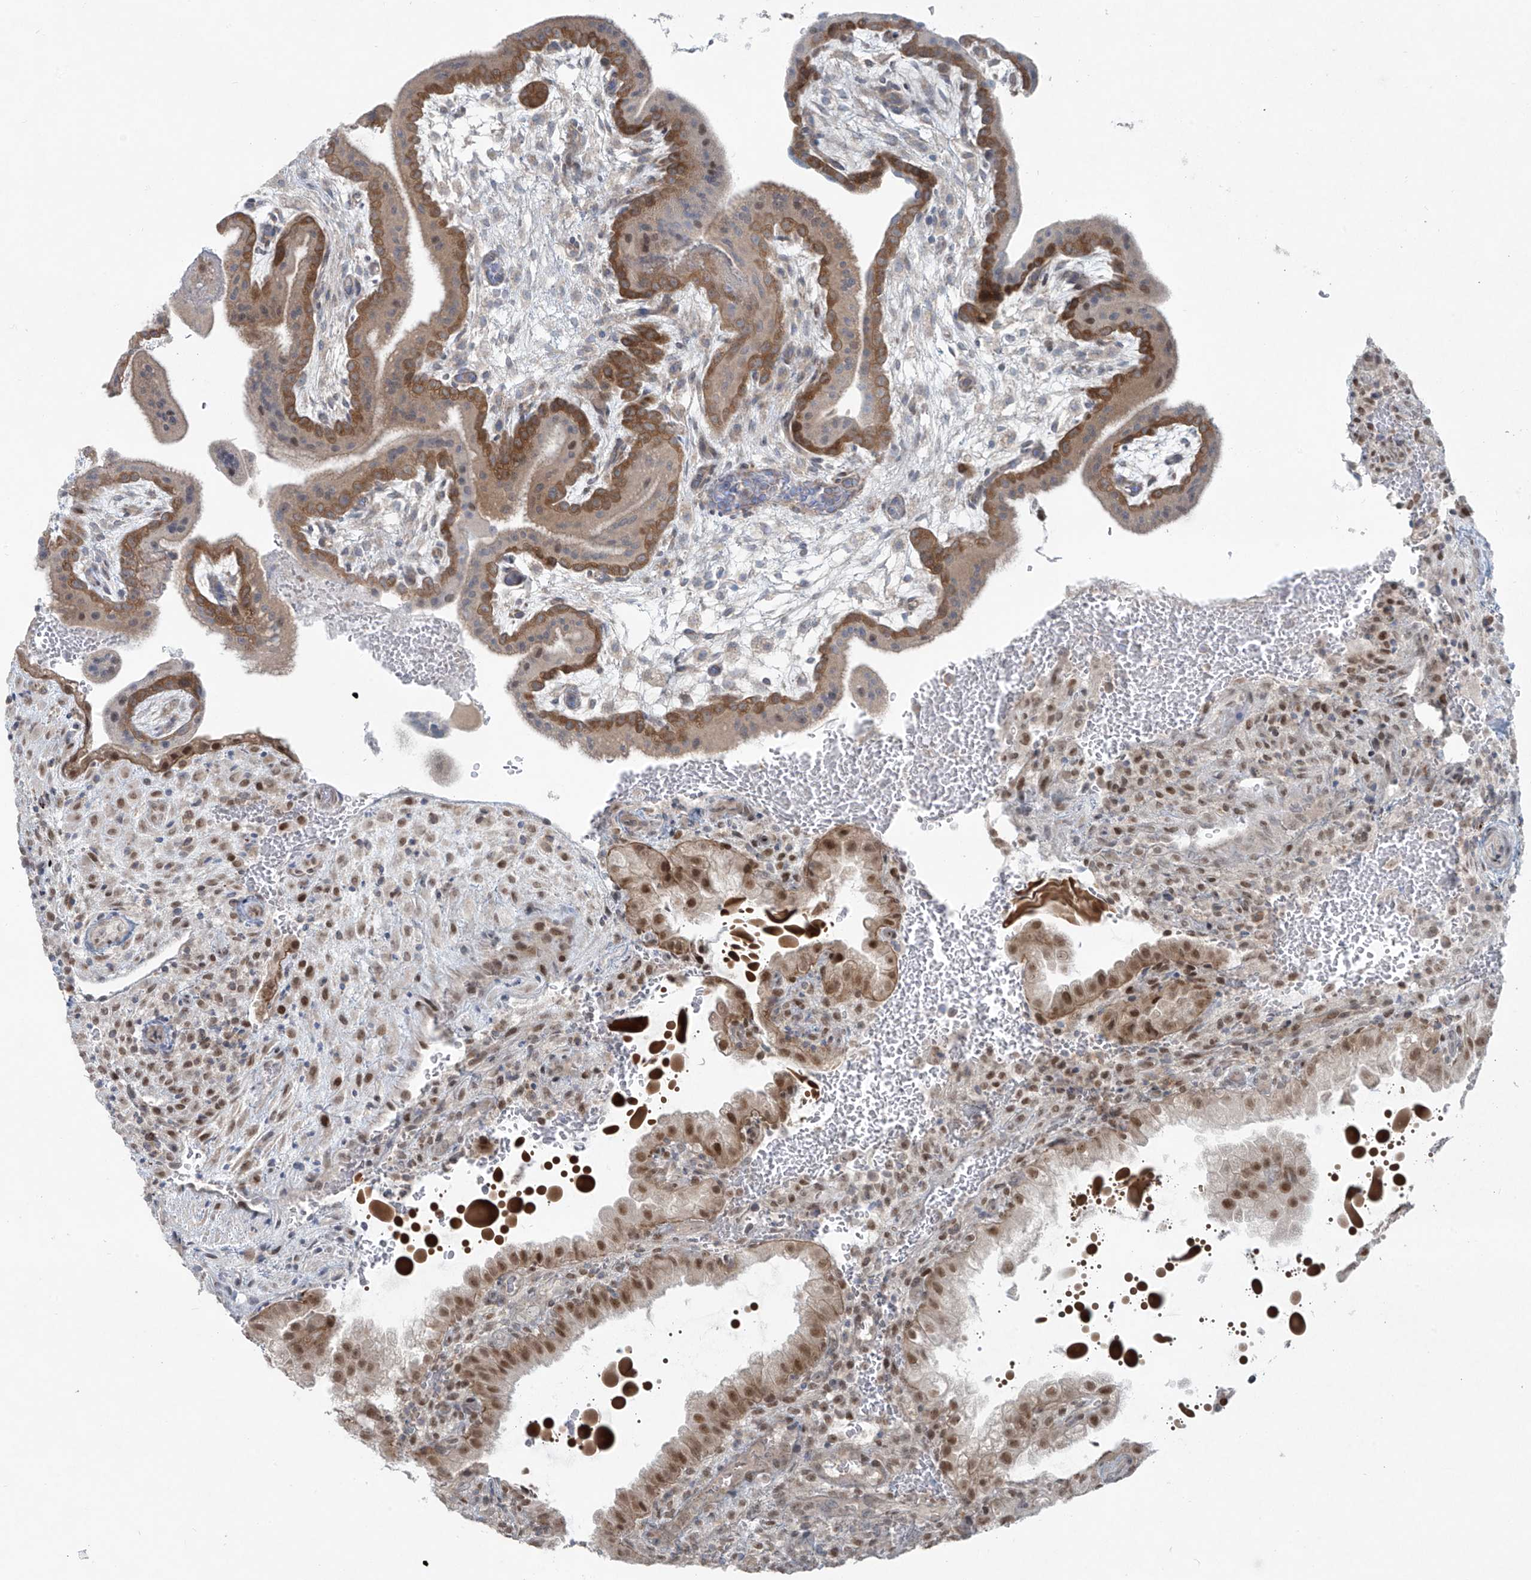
{"staining": {"intensity": "weak", "quantity": "<25%", "location": "cytoplasmic/membranous"}, "tissue": "placenta", "cell_type": "Decidual cells", "image_type": "normal", "snomed": [{"axis": "morphology", "description": "Normal tissue, NOS"}, {"axis": "topography", "description": "Placenta"}], "caption": "Immunohistochemical staining of benign human placenta shows no significant staining in decidual cells.", "gene": "PPAT", "patient": {"sex": "female", "age": 35}}